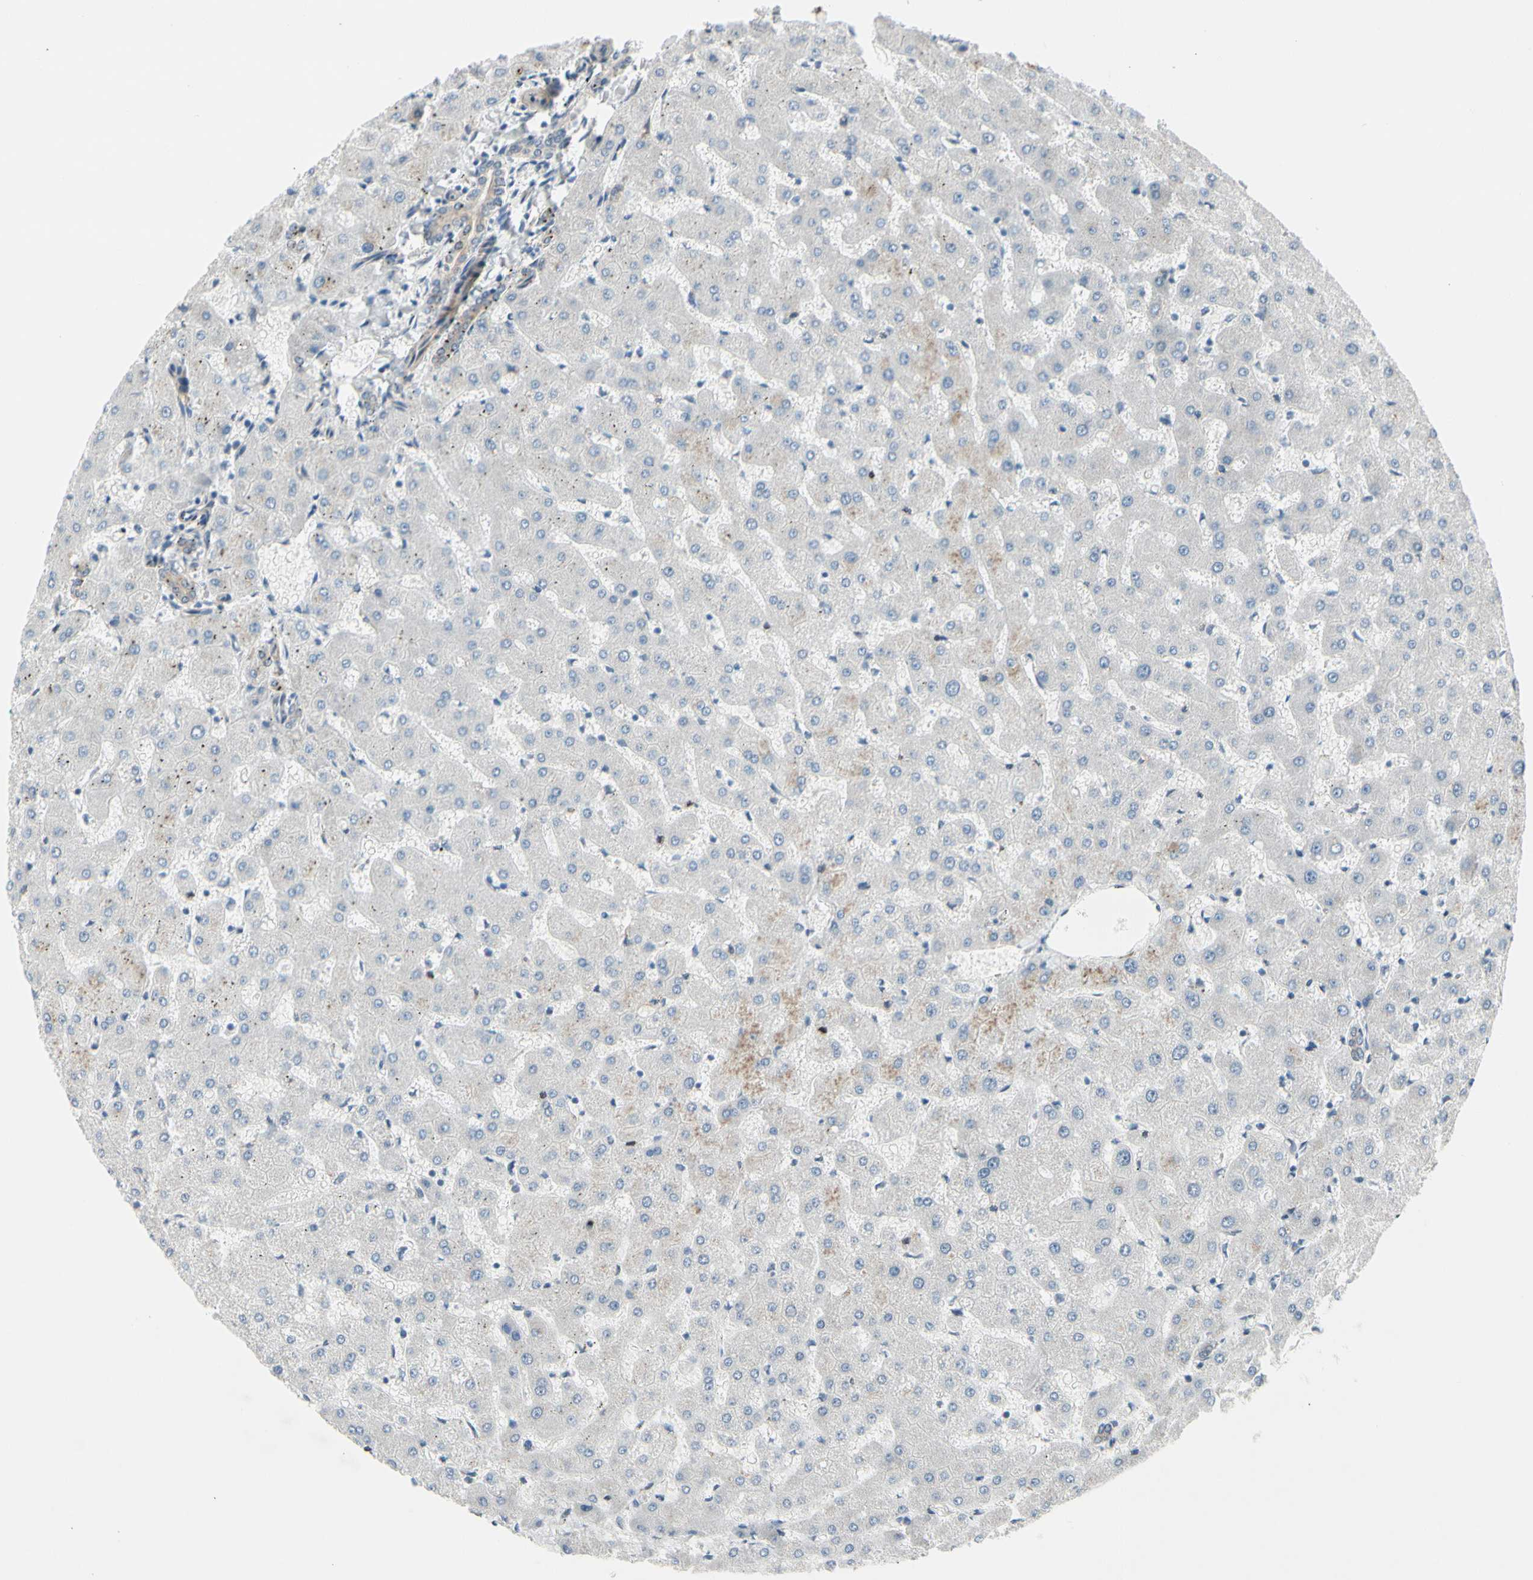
{"staining": {"intensity": "weak", "quantity": ">75%", "location": "cytoplasmic/membranous"}, "tissue": "liver", "cell_type": "Cholangiocytes", "image_type": "normal", "snomed": [{"axis": "morphology", "description": "Normal tissue, NOS"}, {"axis": "topography", "description": "Liver"}], "caption": "Cholangiocytes exhibit low levels of weak cytoplasmic/membranous expression in approximately >75% of cells in normal human liver. (IHC, brightfield microscopy, high magnification).", "gene": "MAP2", "patient": {"sex": "female", "age": 63}}